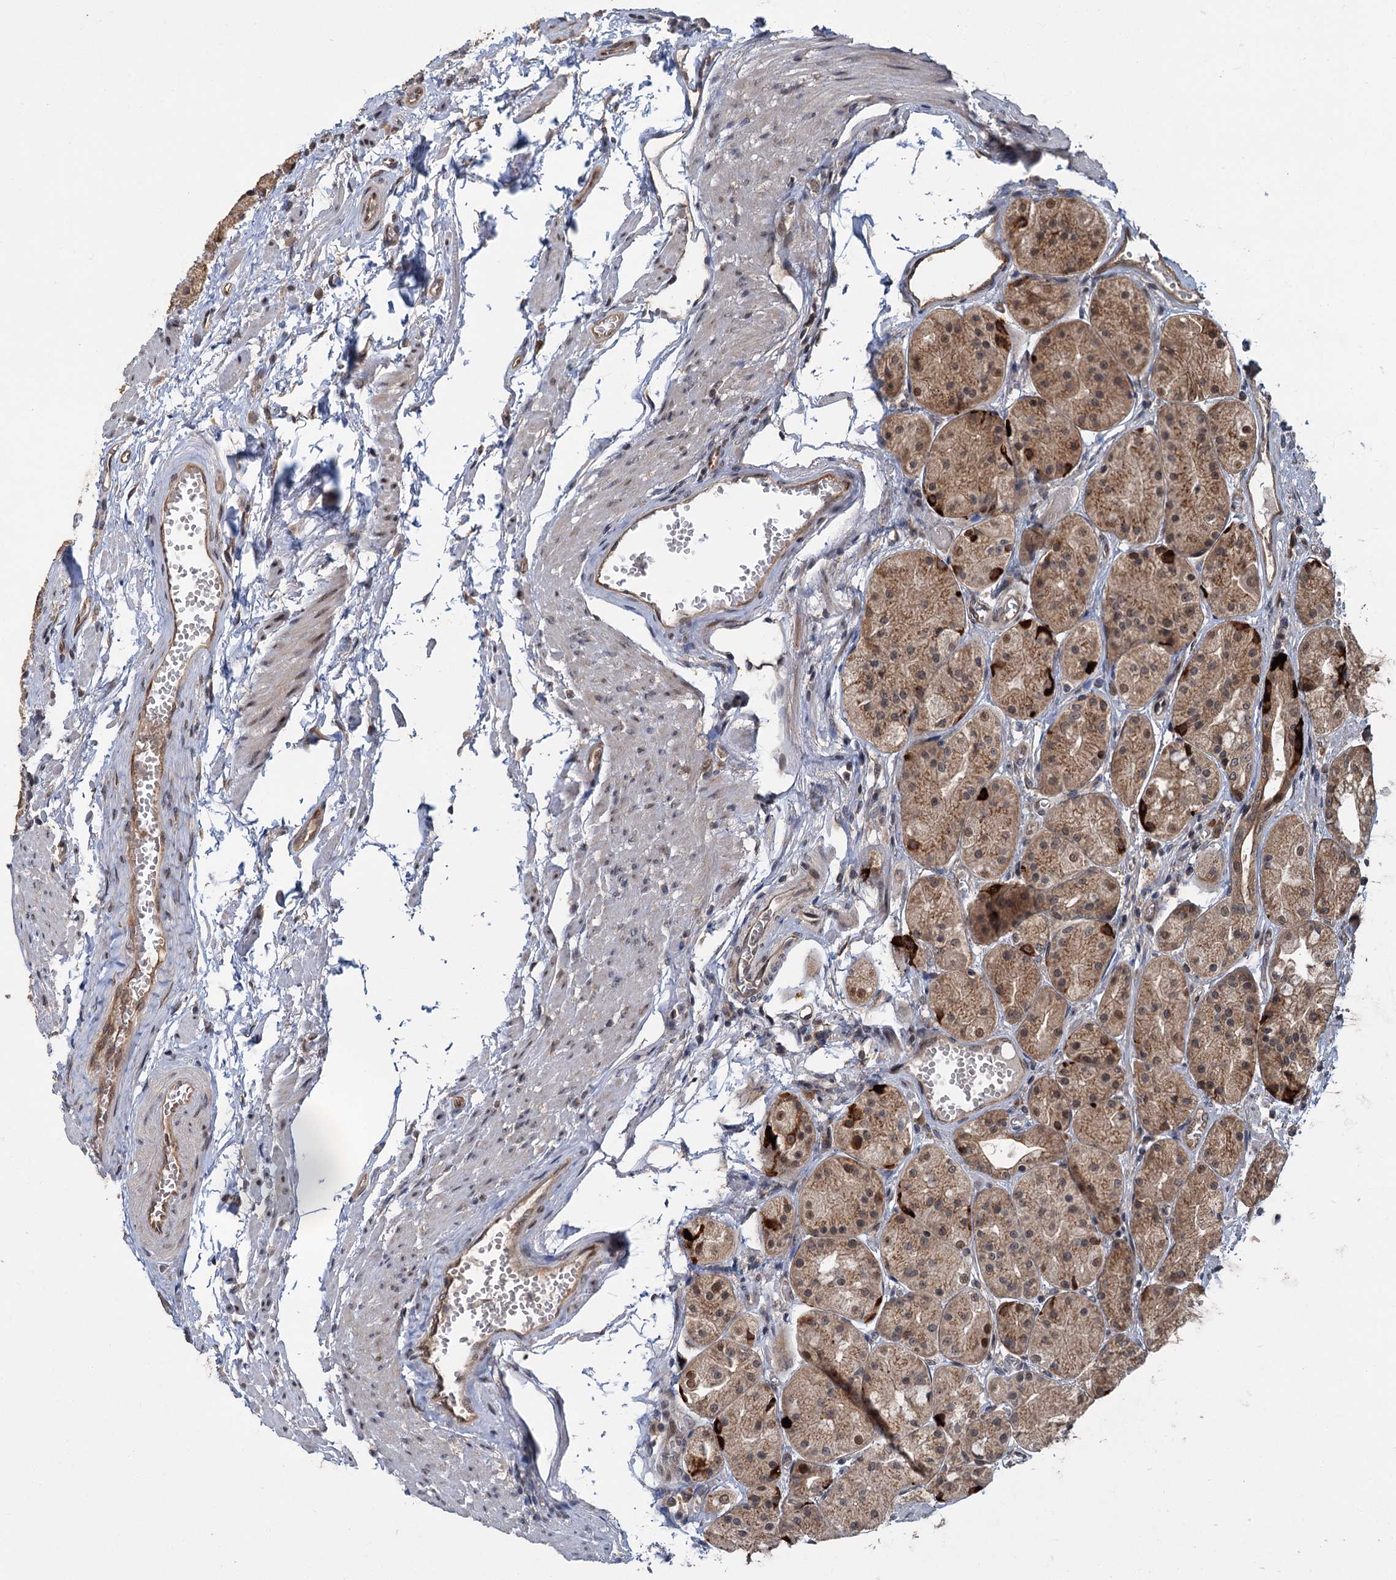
{"staining": {"intensity": "strong", "quantity": ">75%", "location": "cytoplasmic/membranous"}, "tissue": "stomach", "cell_type": "Glandular cells", "image_type": "normal", "snomed": [{"axis": "morphology", "description": "Normal tissue, NOS"}, {"axis": "topography", "description": "Stomach, upper"}], "caption": "Immunohistochemistry micrograph of unremarkable stomach: human stomach stained using immunohistochemistry displays high levels of strong protein expression localized specifically in the cytoplasmic/membranous of glandular cells, appearing as a cytoplasmic/membranous brown color.", "gene": "KANSL2", "patient": {"sex": "male", "age": 72}}